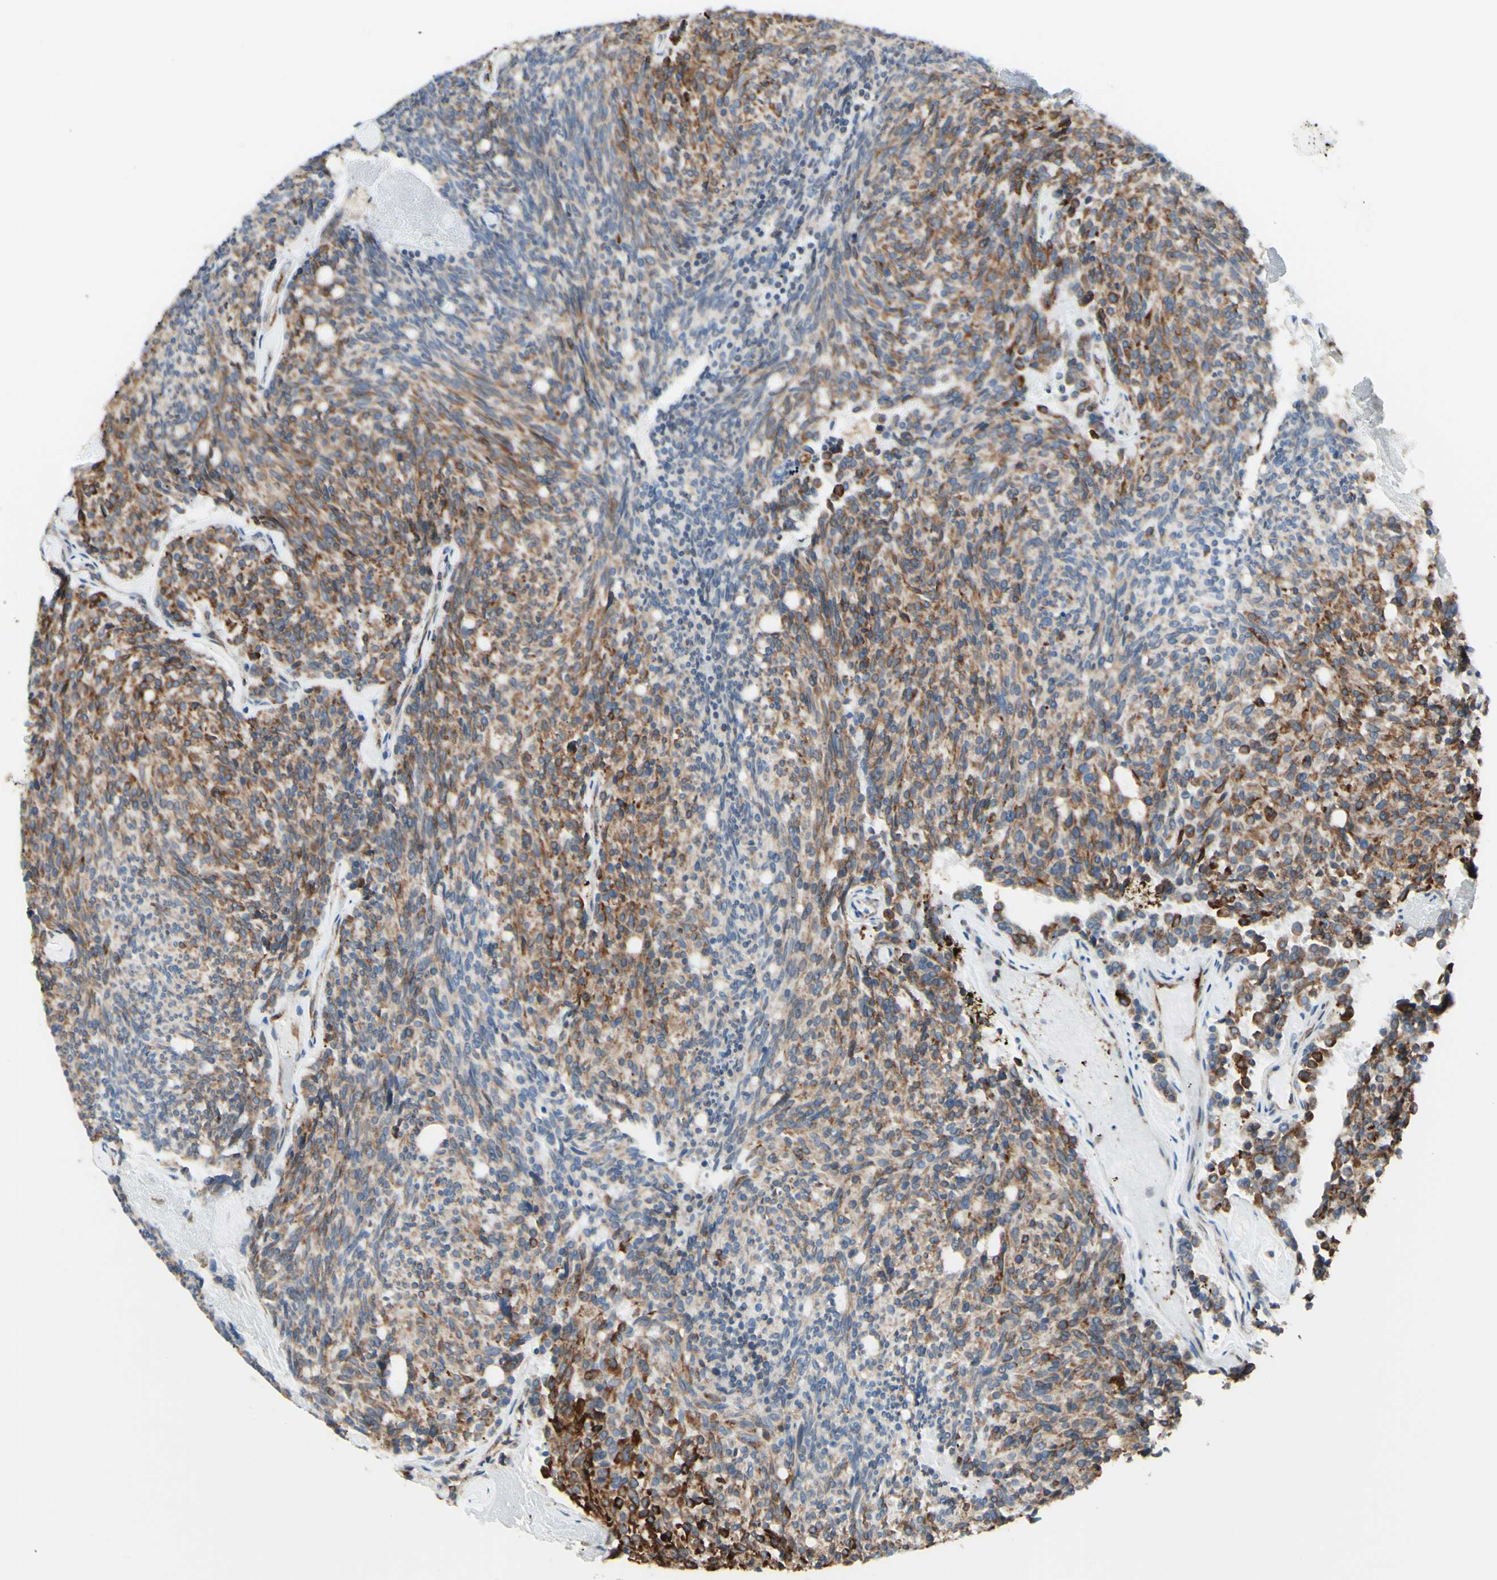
{"staining": {"intensity": "moderate", "quantity": "25%-75%", "location": "cytoplasmic/membranous"}, "tissue": "carcinoid", "cell_type": "Tumor cells", "image_type": "cancer", "snomed": [{"axis": "morphology", "description": "Carcinoid, malignant, NOS"}, {"axis": "topography", "description": "Pancreas"}], "caption": "IHC photomicrograph of neoplastic tissue: carcinoid stained using immunohistochemistry (IHC) reveals medium levels of moderate protein expression localized specifically in the cytoplasmic/membranous of tumor cells, appearing as a cytoplasmic/membranous brown color.", "gene": "DNAJB11", "patient": {"sex": "female", "age": 54}}